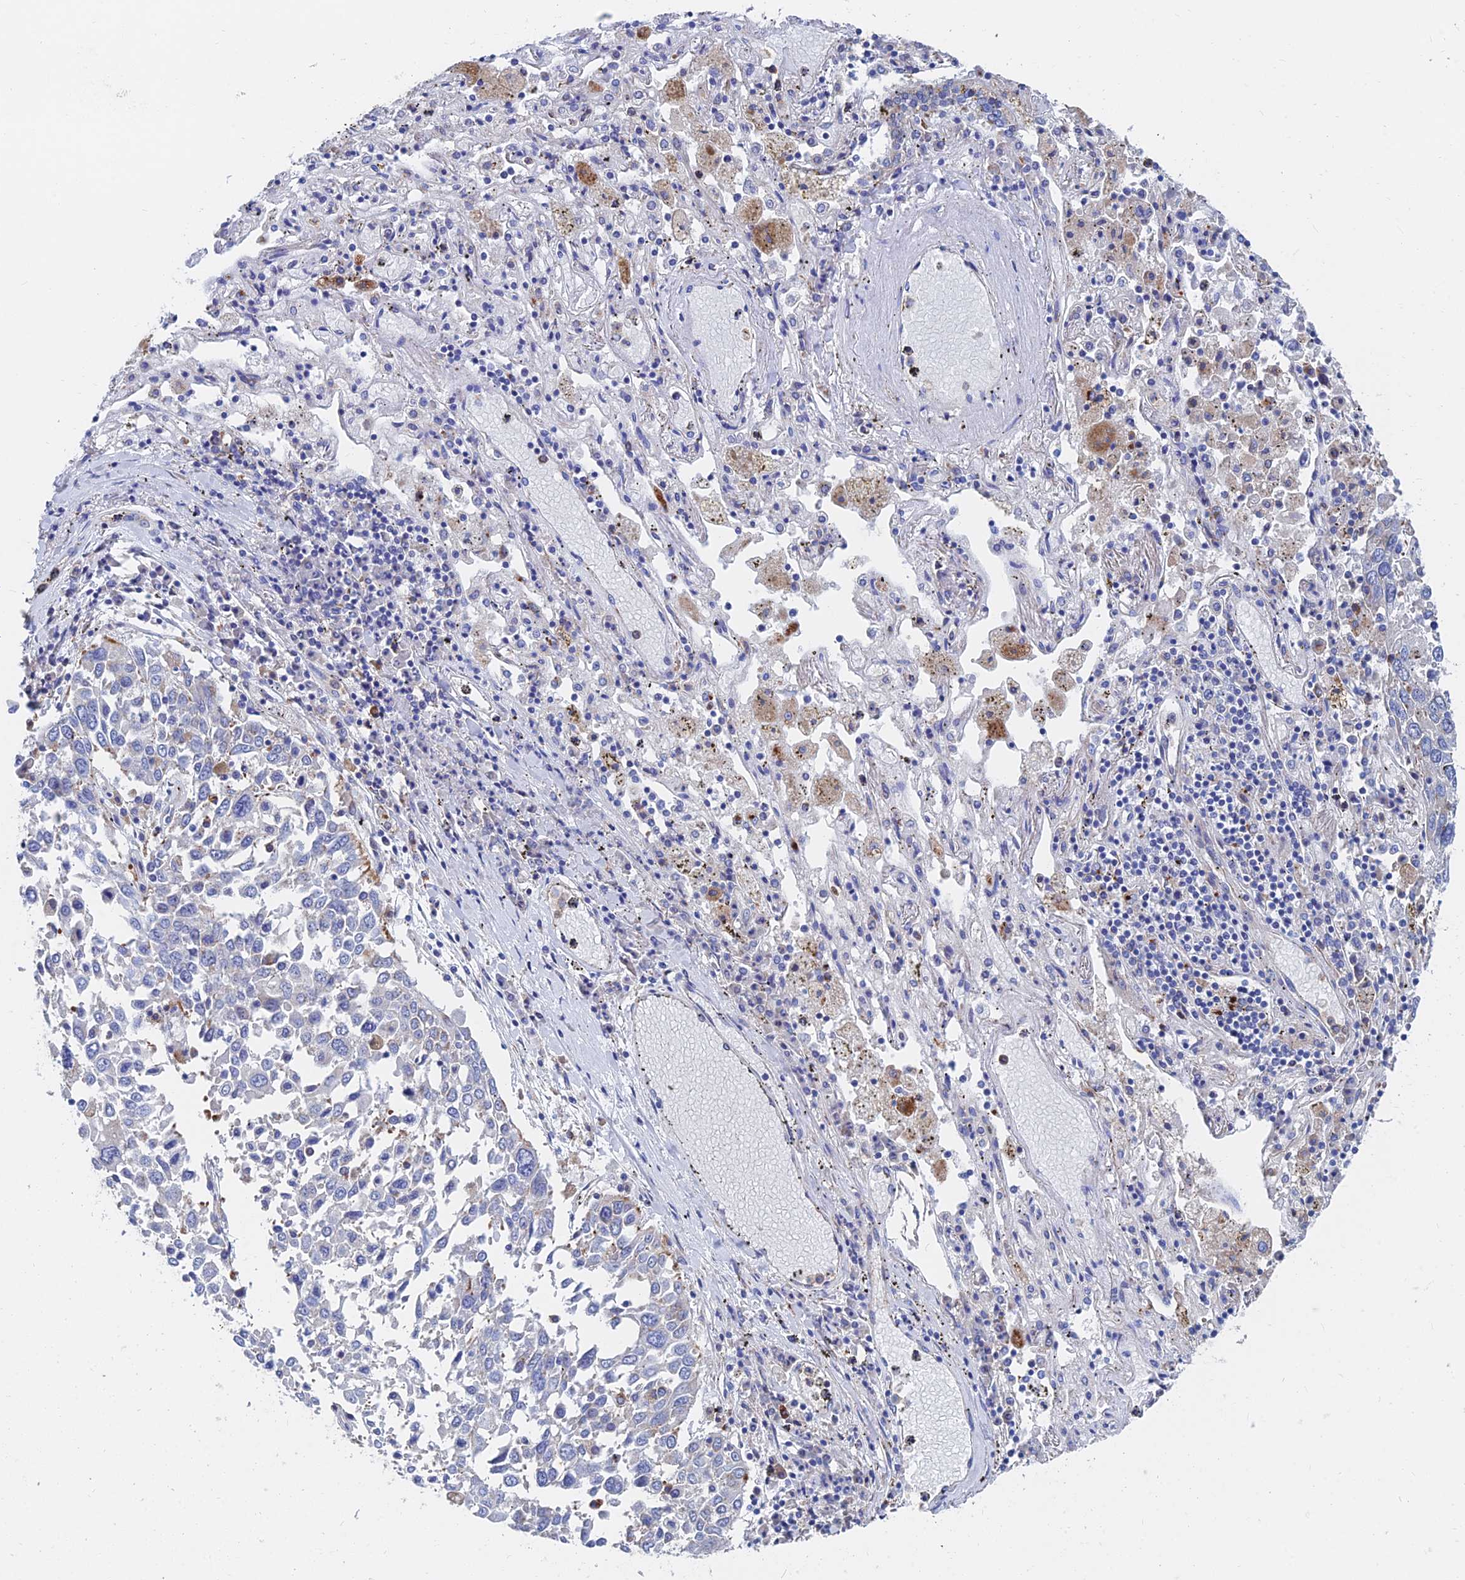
{"staining": {"intensity": "negative", "quantity": "none", "location": "none"}, "tissue": "lung cancer", "cell_type": "Tumor cells", "image_type": "cancer", "snomed": [{"axis": "morphology", "description": "Squamous cell carcinoma, NOS"}, {"axis": "topography", "description": "Lung"}], "caption": "Immunohistochemistry histopathology image of human lung cancer (squamous cell carcinoma) stained for a protein (brown), which shows no positivity in tumor cells.", "gene": "SPNS1", "patient": {"sex": "male", "age": 65}}